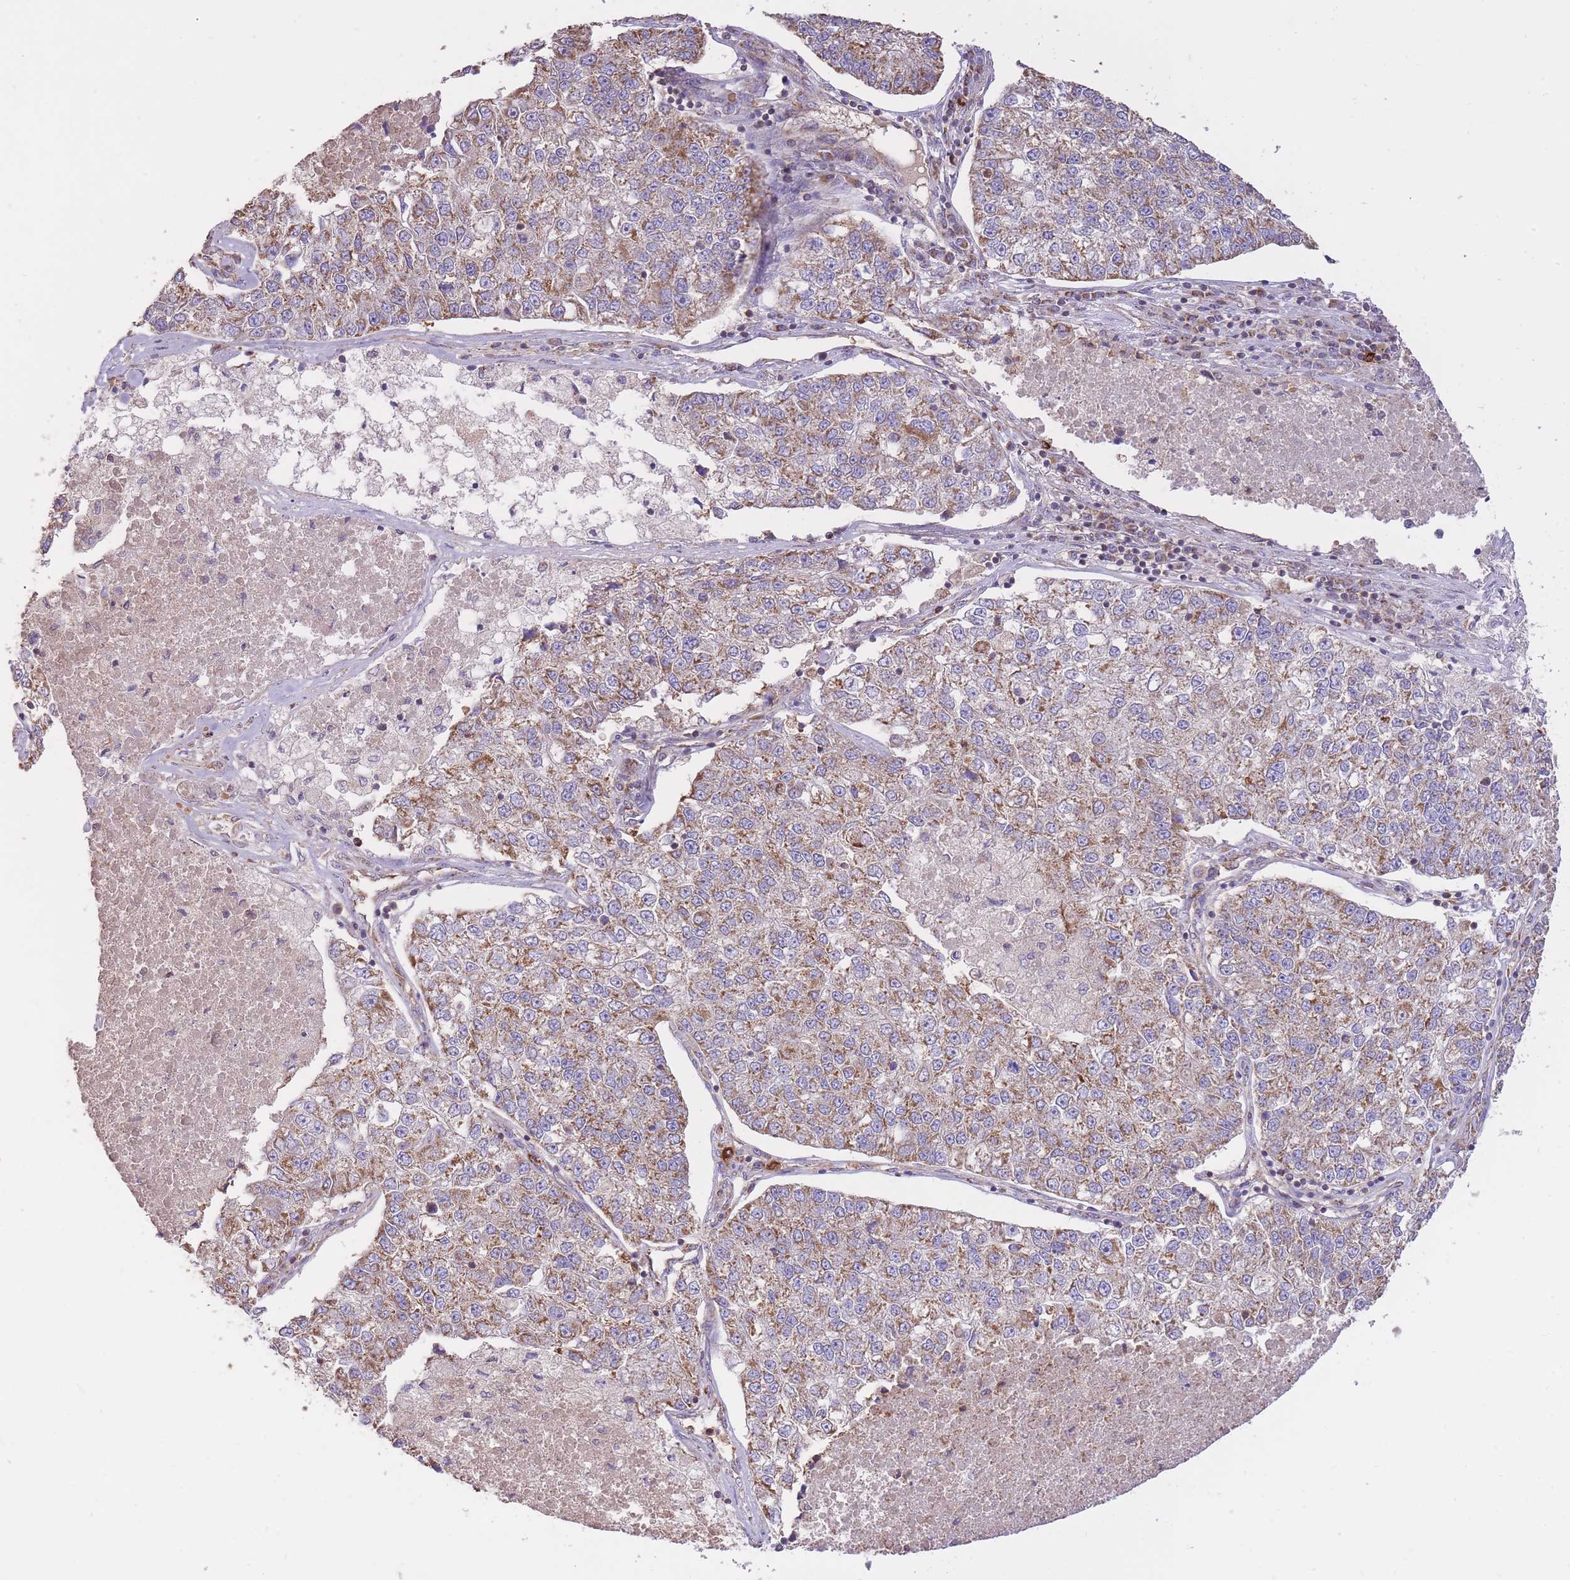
{"staining": {"intensity": "moderate", "quantity": "25%-75%", "location": "cytoplasmic/membranous"}, "tissue": "lung cancer", "cell_type": "Tumor cells", "image_type": "cancer", "snomed": [{"axis": "morphology", "description": "Adenocarcinoma, NOS"}, {"axis": "topography", "description": "Lung"}], "caption": "A brown stain highlights moderate cytoplasmic/membranous staining of a protein in human lung cancer (adenocarcinoma) tumor cells.", "gene": "PREP", "patient": {"sex": "male", "age": 49}}